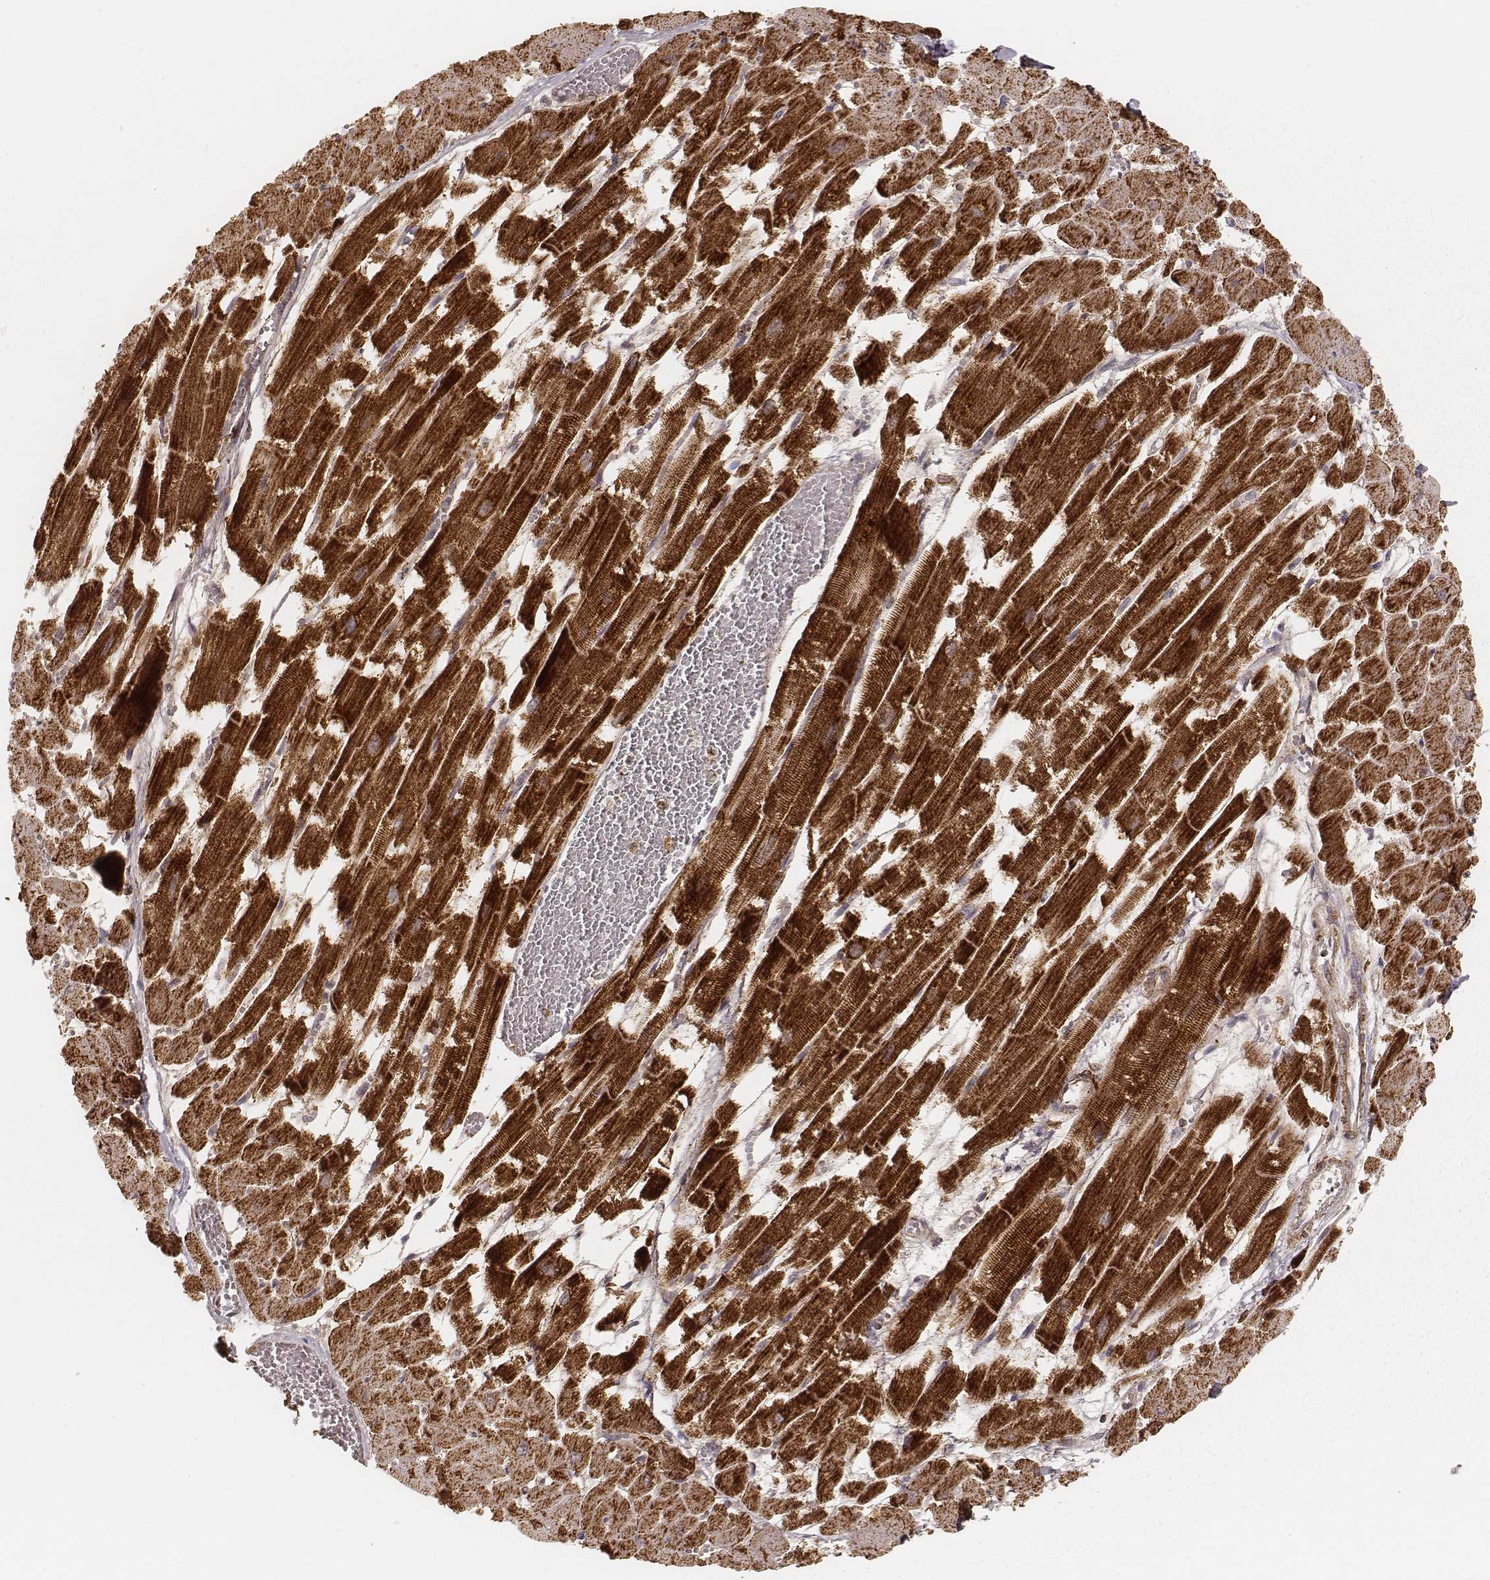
{"staining": {"intensity": "strong", "quantity": ">75%", "location": "cytoplasmic/membranous"}, "tissue": "heart muscle", "cell_type": "Cardiomyocytes", "image_type": "normal", "snomed": [{"axis": "morphology", "description": "Normal tissue, NOS"}, {"axis": "topography", "description": "Heart"}], "caption": "Immunohistochemistry (DAB (3,3'-diaminobenzidine)) staining of normal human heart muscle shows strong cytoplasmic/membranous protein expression in about >75% of cardiomyocytes.", "gene": "CS", "patient": {"sex": "female", "age": 52}}